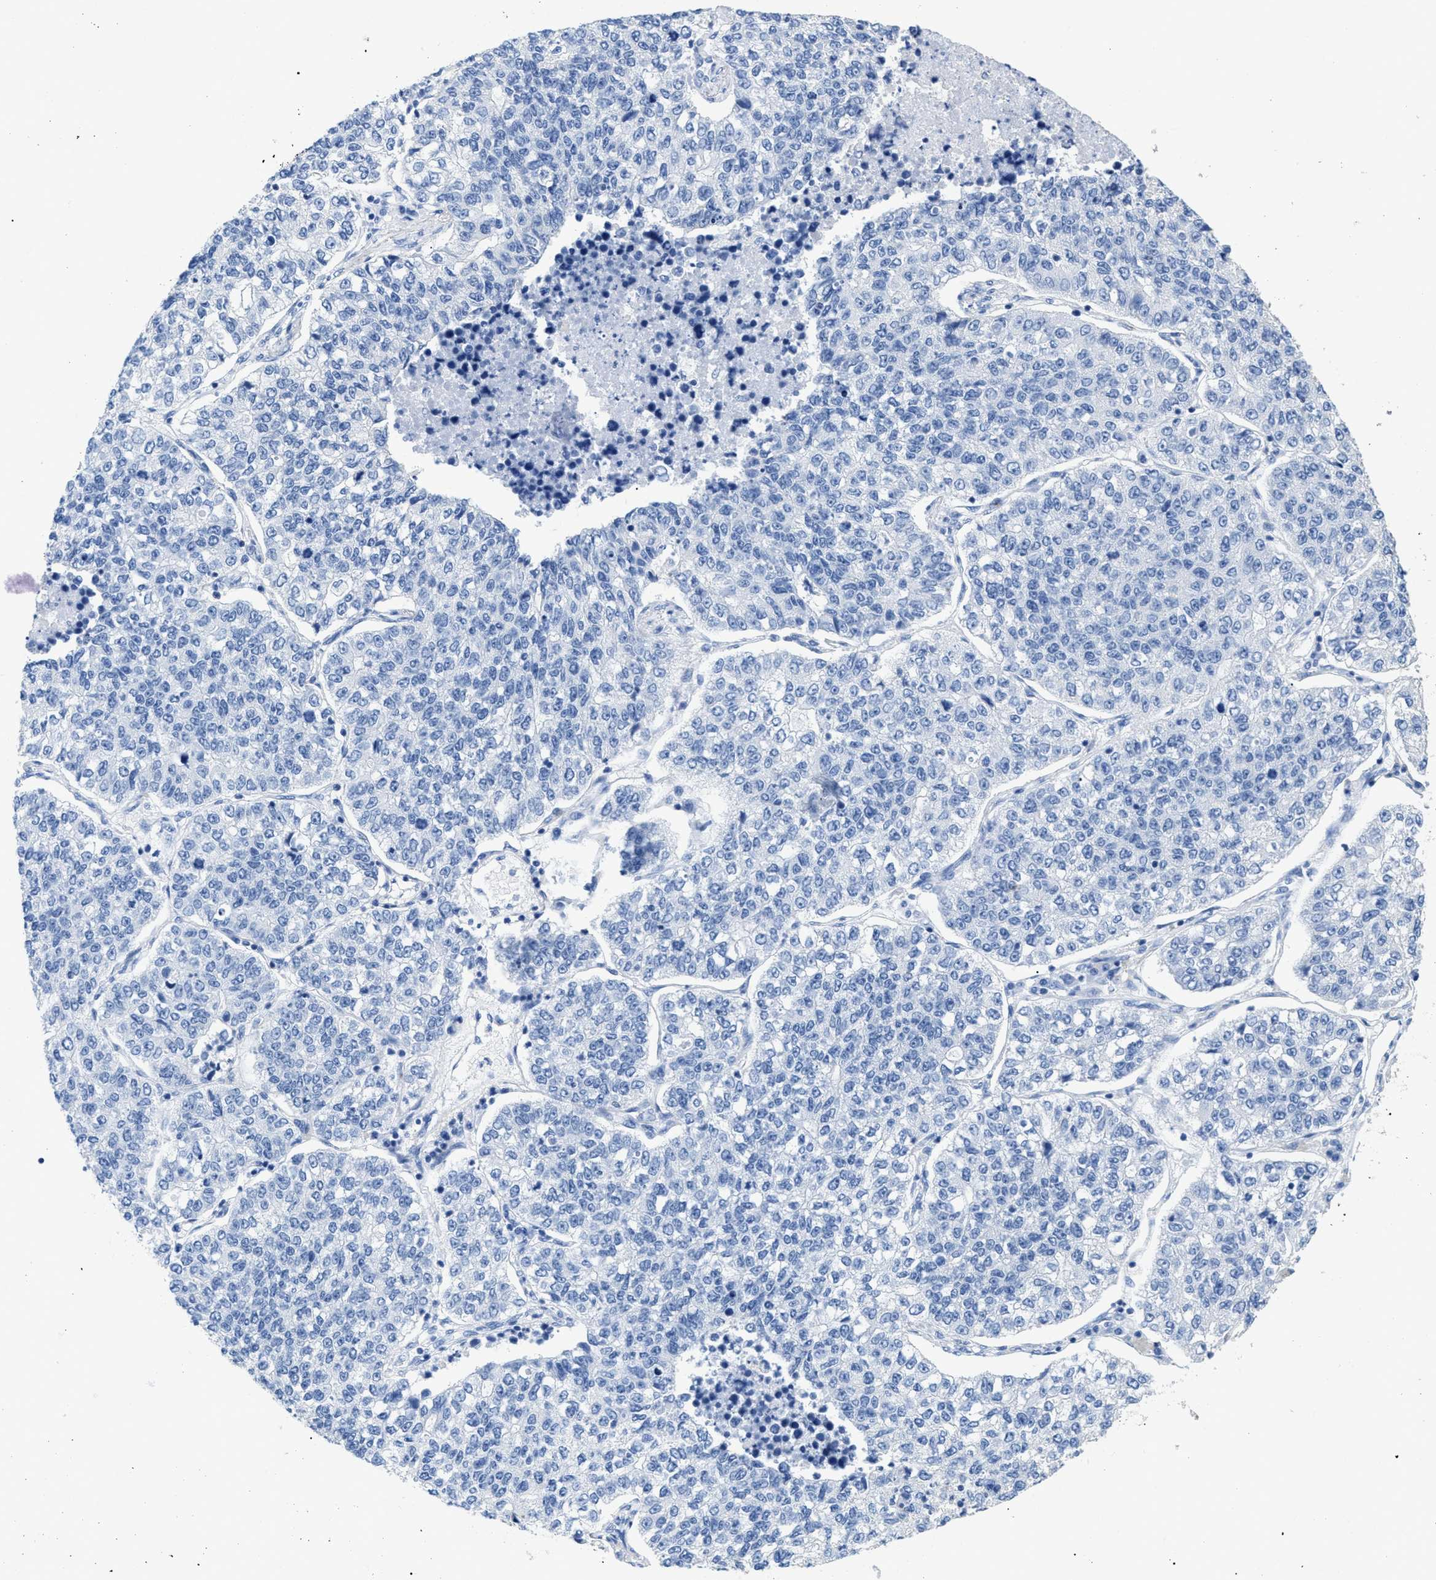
{"staining": {"intensity": "negative", "quantity": "none", "location": "none"}, "tissue": "lung cancer", "cell_type": "Tumor cells", "image_type": "cancer", "snomed": [{"axis": "morphology", "description": "Adenocarcinoma, NOS"}, {"axis": "topography", "description": "Lung"}], "caption": "Lung cancer (adenocarcinoma) was stained to show a protein in brown. There is no significant positivity in tumor cells. (Stains: DAB IHC with hematoxylin counter stain, Microscopy: brightfield microscopy at high magnification).", "gene": "DLC1", "patient": {"sex": "male", "age": 49}}